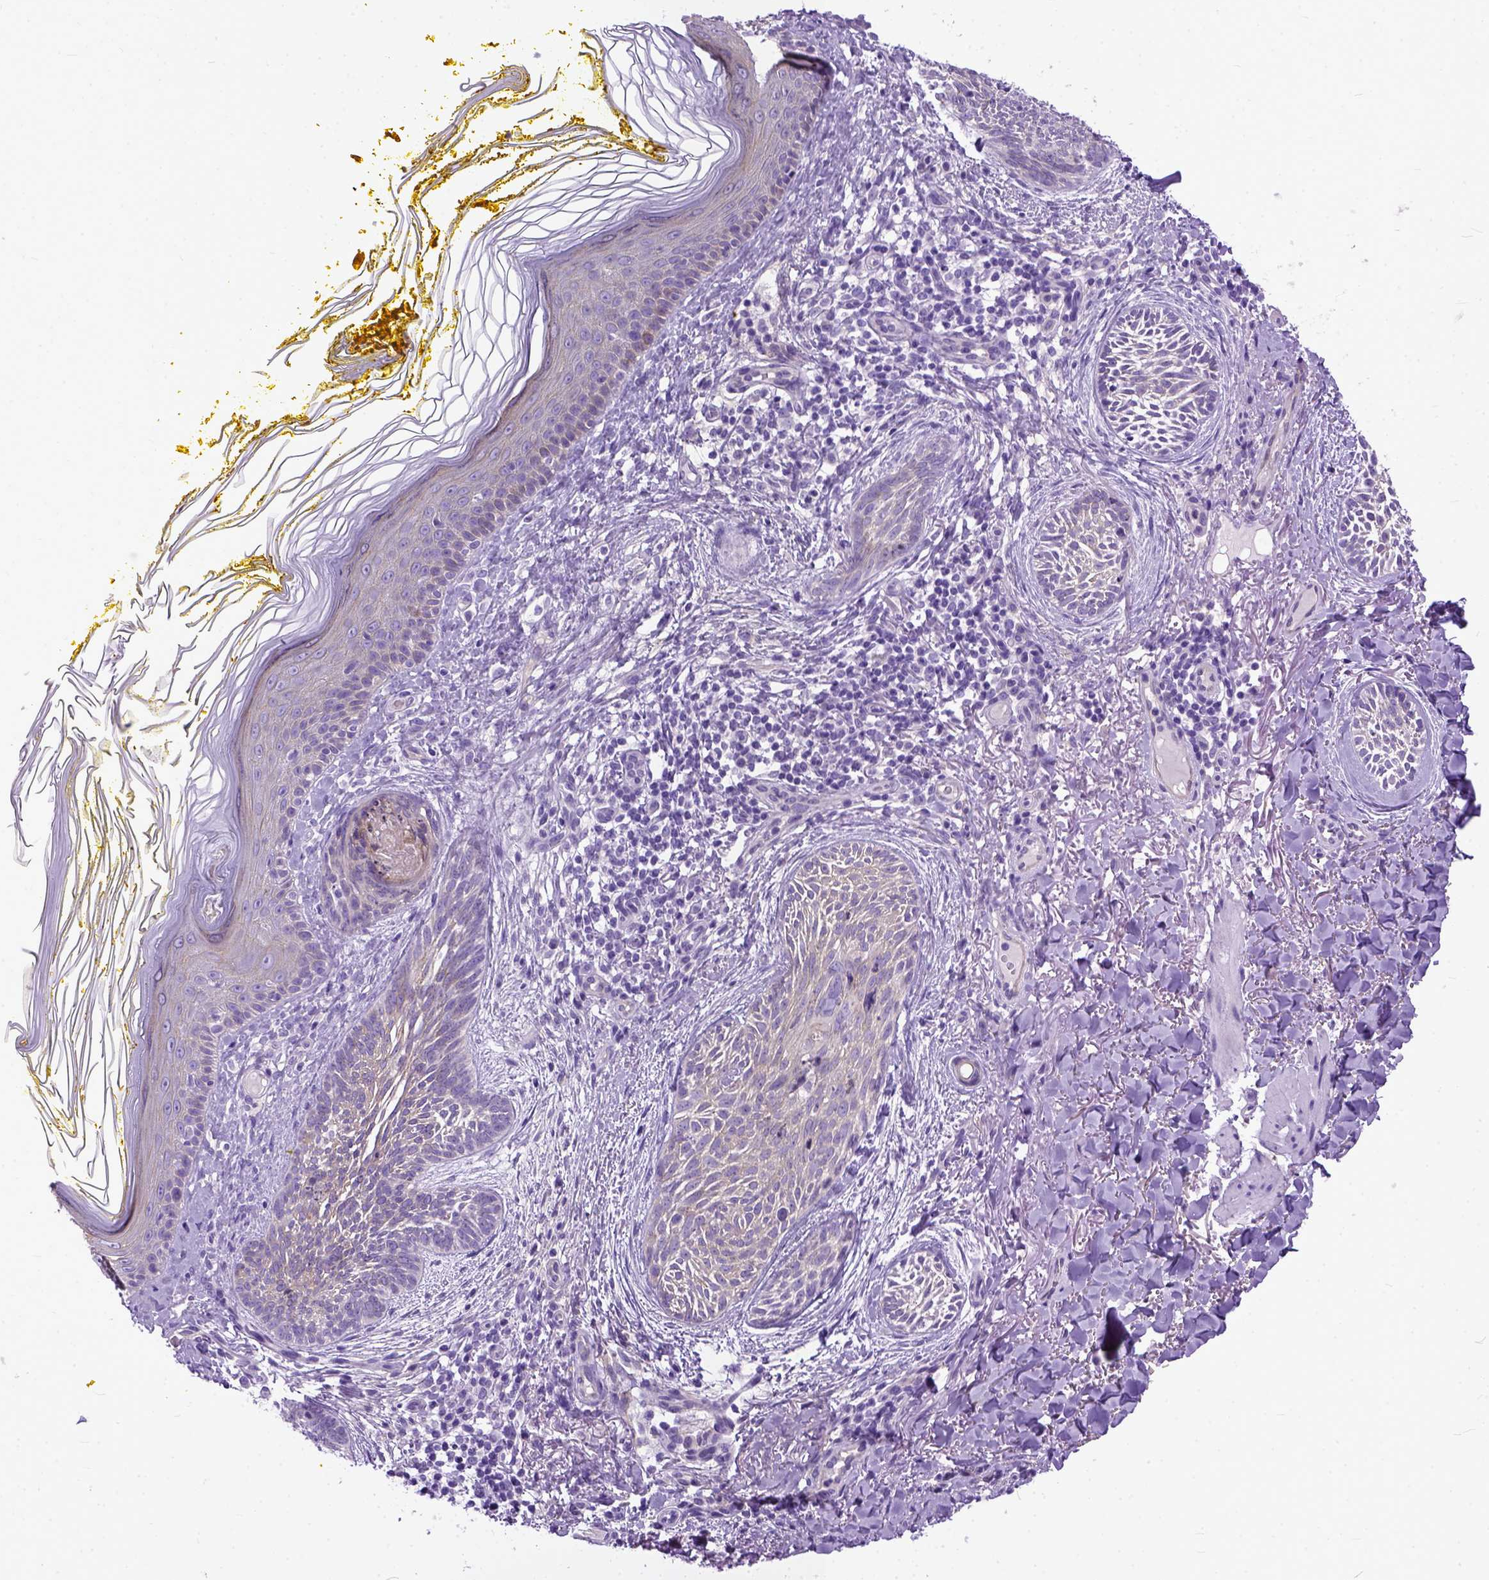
{"staining": {"intensity": "negative", "quantity": "none", "location": "none"}, "tissue": "skin cancer", "cell_type": "Tumor cells", "image_type": "cancer", "snomed": [{"axis": "morphology", "description": "Basal cell carcinoma"}, {"axis": "topography", "description": "Skin"}], "caption": "Tumor cells show no significant staining in skin basal cell carcinoma. (Stains: DAB immunohistochemistry (IHC) with hematoxylin counter stain, Microscopy: brightfield microscopy at high magnification).", "gene": "PPL", "patient": {"sex": "female", "age": 68}}